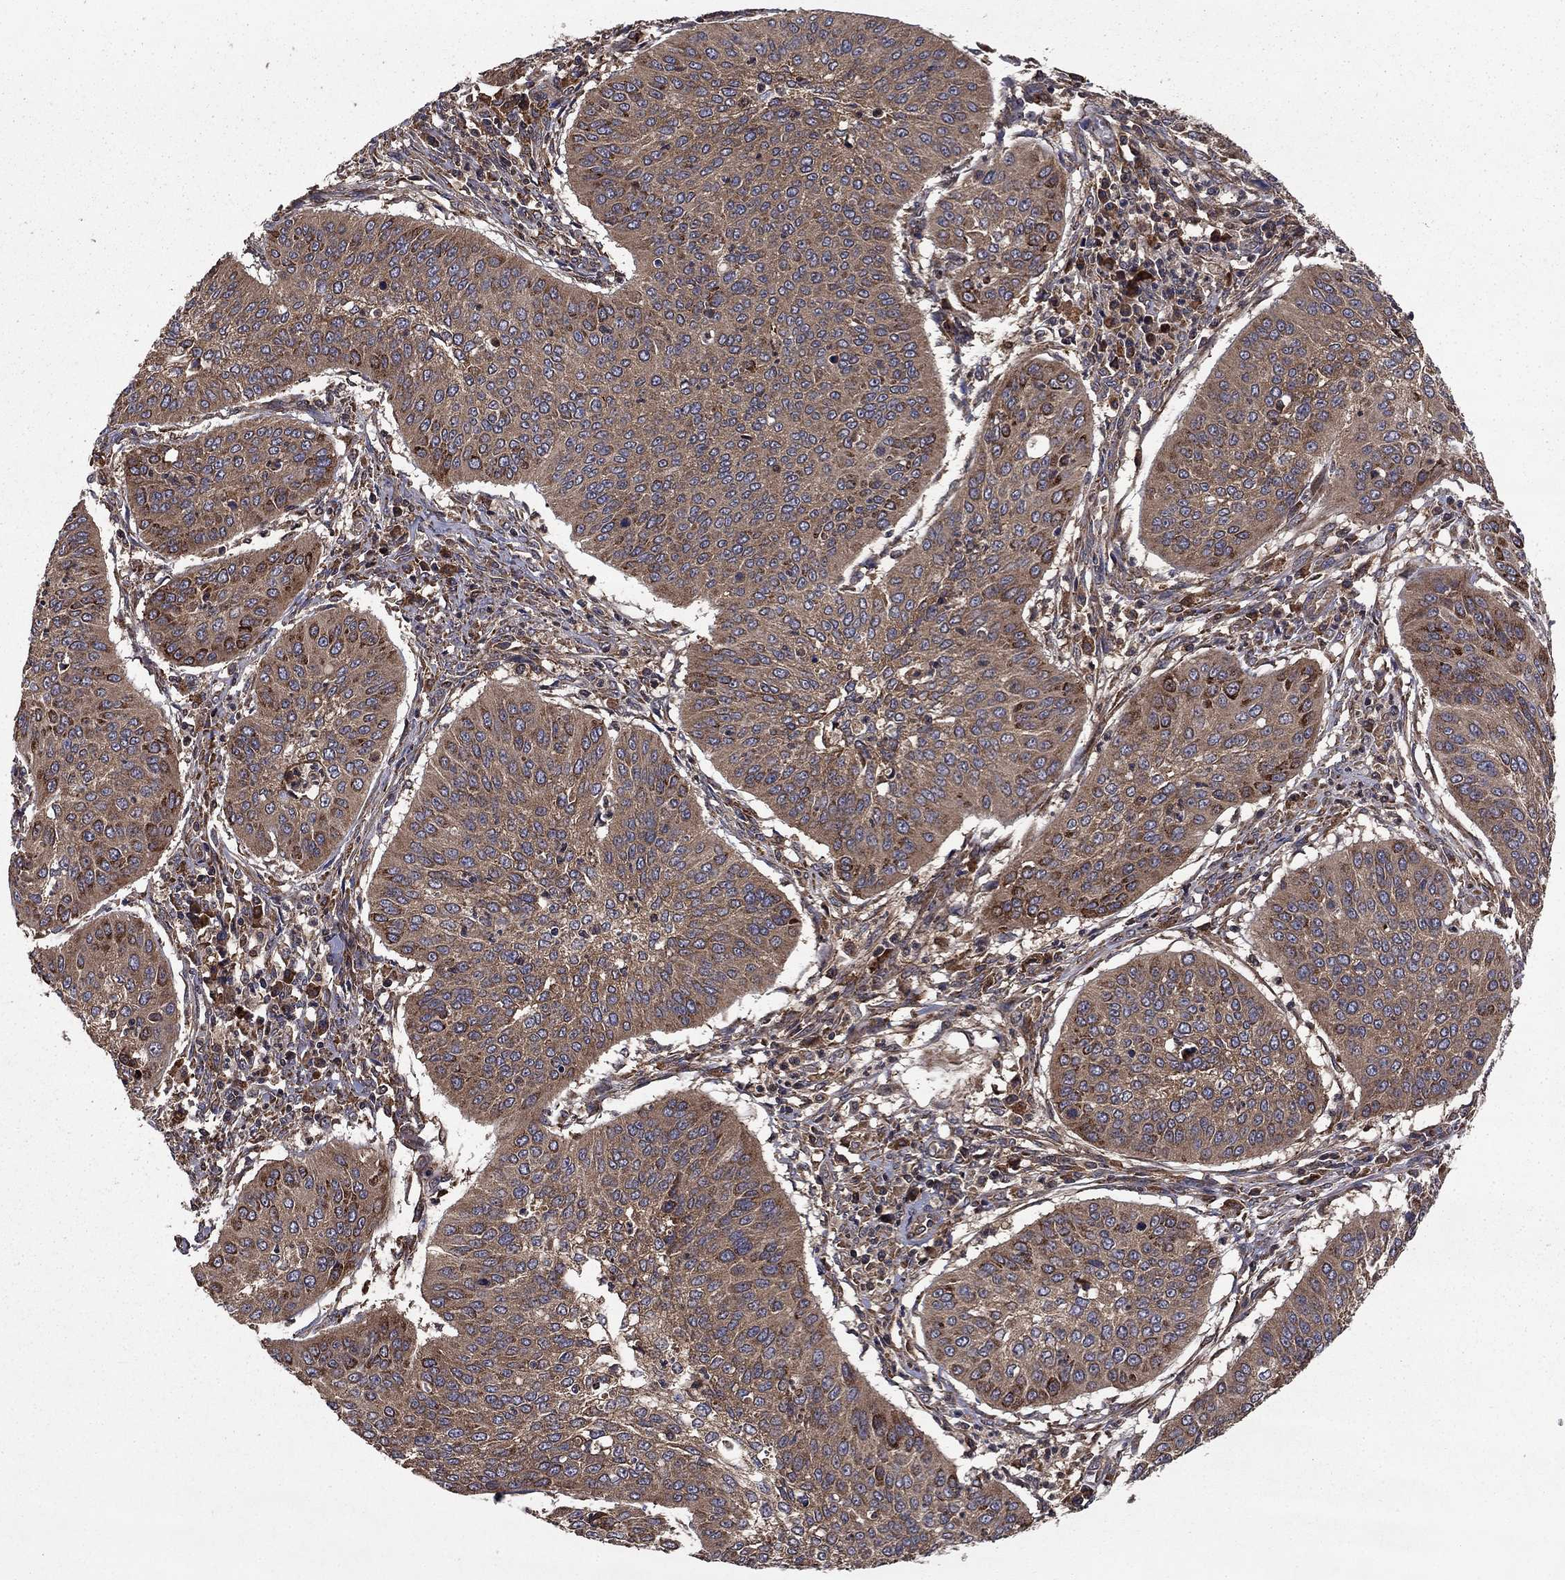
{"staining": {"intensity": "moderate", "quantity": ">75%", "location": "cytoplasmic/membranous"}, "tissue": "cervical cancer", "cell_type": "Tumor cells", "image_type": "cancer", "snomed": [{"axis": "morphology", "description": "Normal tissue, NOS"}, {"axis": "morphology", "description": "Squamous cell carcinoma, NOS"}, {"axis": "topography", "description": "Cervix"}], "caption": "Moderate cytoplasmic/membranous staining is present in about >75% of tumor cells in cervical cancer. The staining was performed using DAB, with brown indicating positive protein expression. Nuclei are stained blue with hematoxylin.", "gene": "BABAM2", "patient": {"sex": "female", "age": 39}}